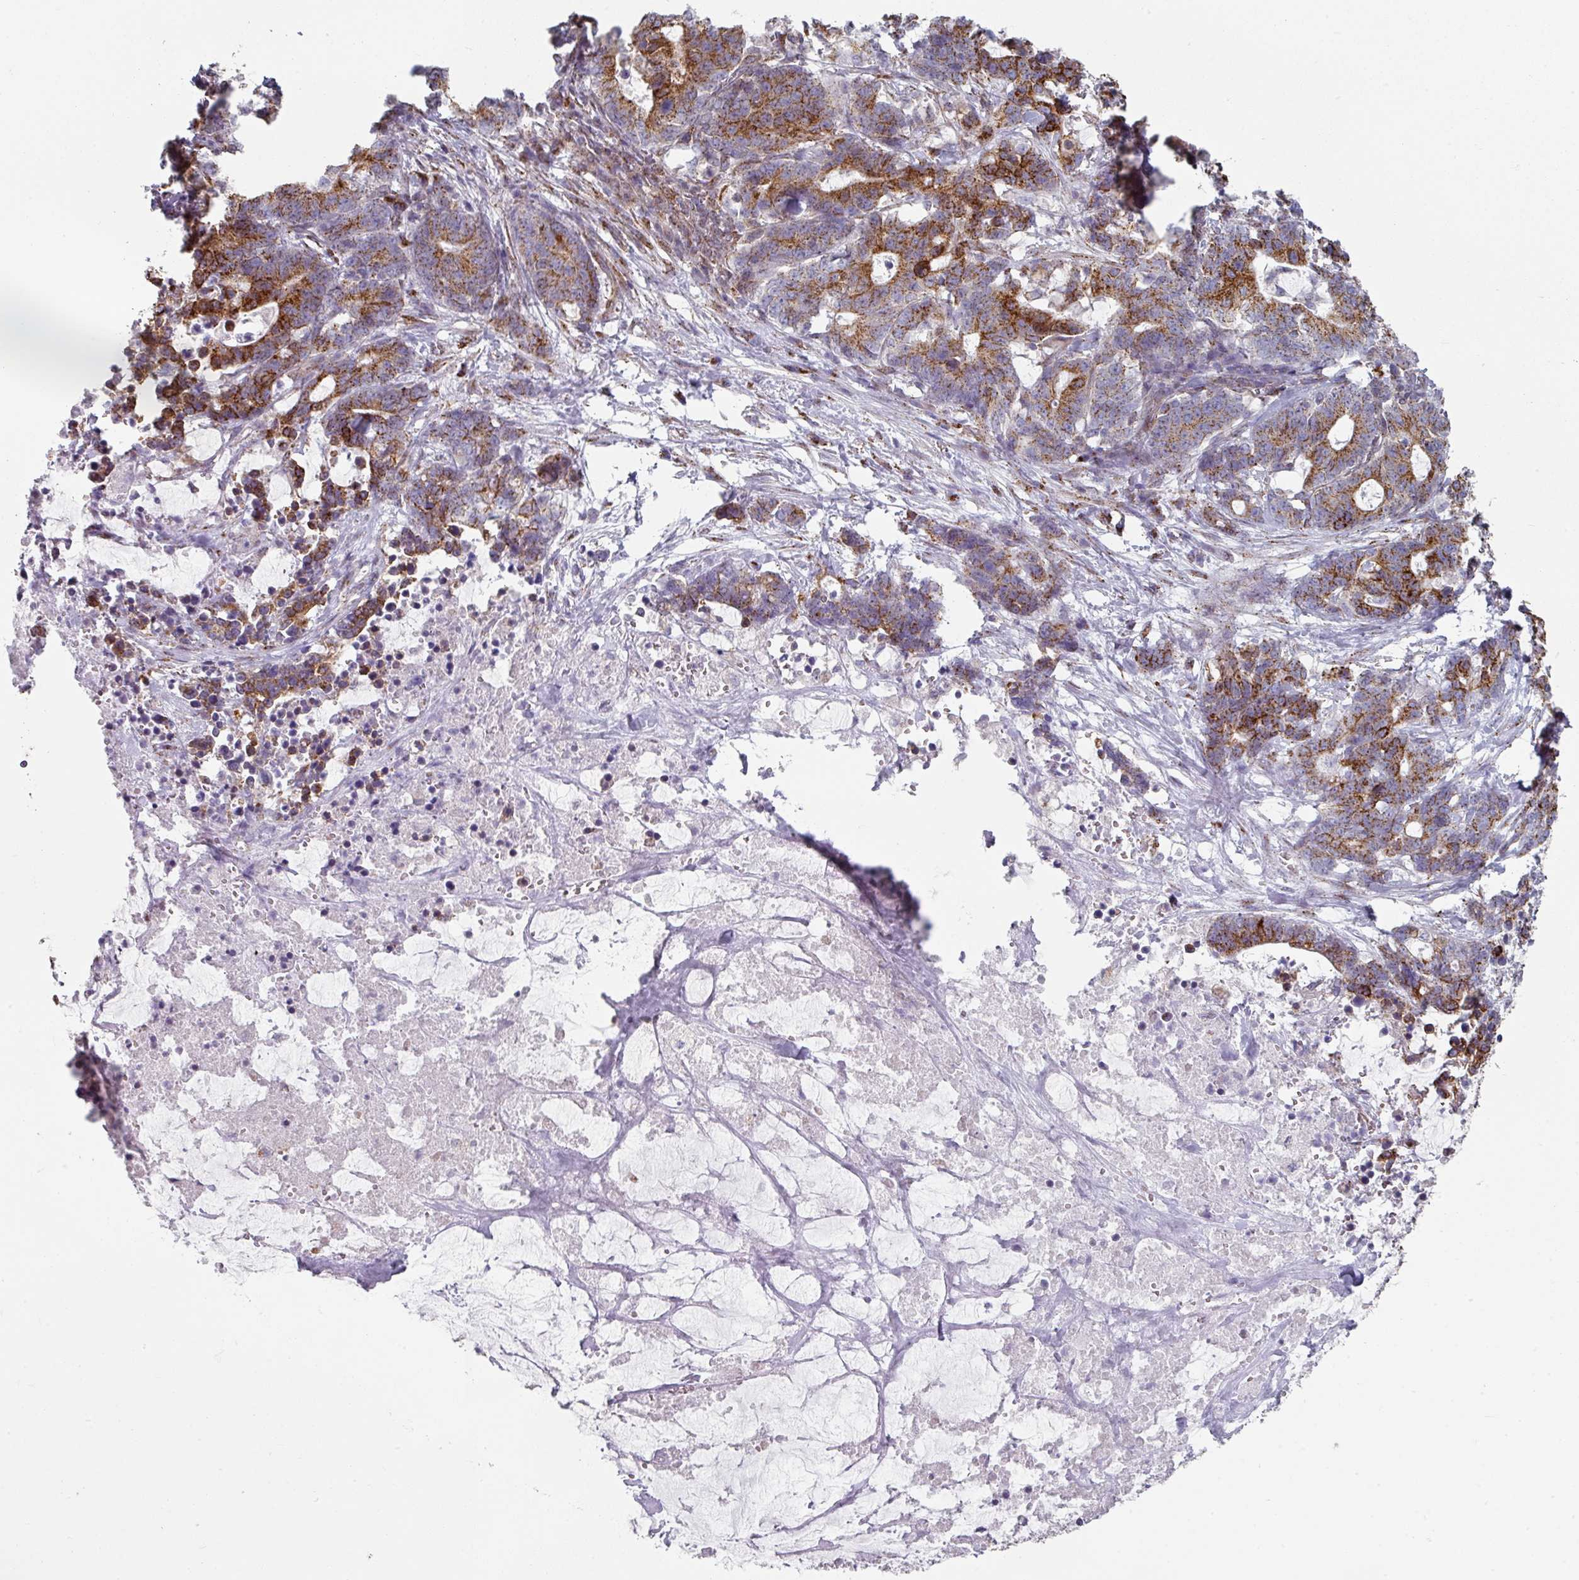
{"staining": {"intensity": "strong", "quantity": ">75%", "location": "cytoplasmic/membranous"}, "tissue": "stomach cancer", "cell_type": "Tumor cells", "image_type": "cancer", "snomed": [{"axis": "morphology", "description": "Normal tissue, NOS"}, {"axis": "morphology", "description": "Adenocarcinoma, NOS"}, {"axis": "topography", "description": "Stomach"}], "caption": "Immunohistochemistry (DAB (3,3'-diaminobenzidine)) staining of human adenocarcinoma (stomach) reveals strong cytoplasmic/membranous protein expression in approximately >75% of tumor cells. The staining was performed using DAB, with brown indicating positive protein expression. Nuclei are stained blue with hematoxylin.", "gene": "CCDC85B", "patient": {"sex": "female", "age": 64}}